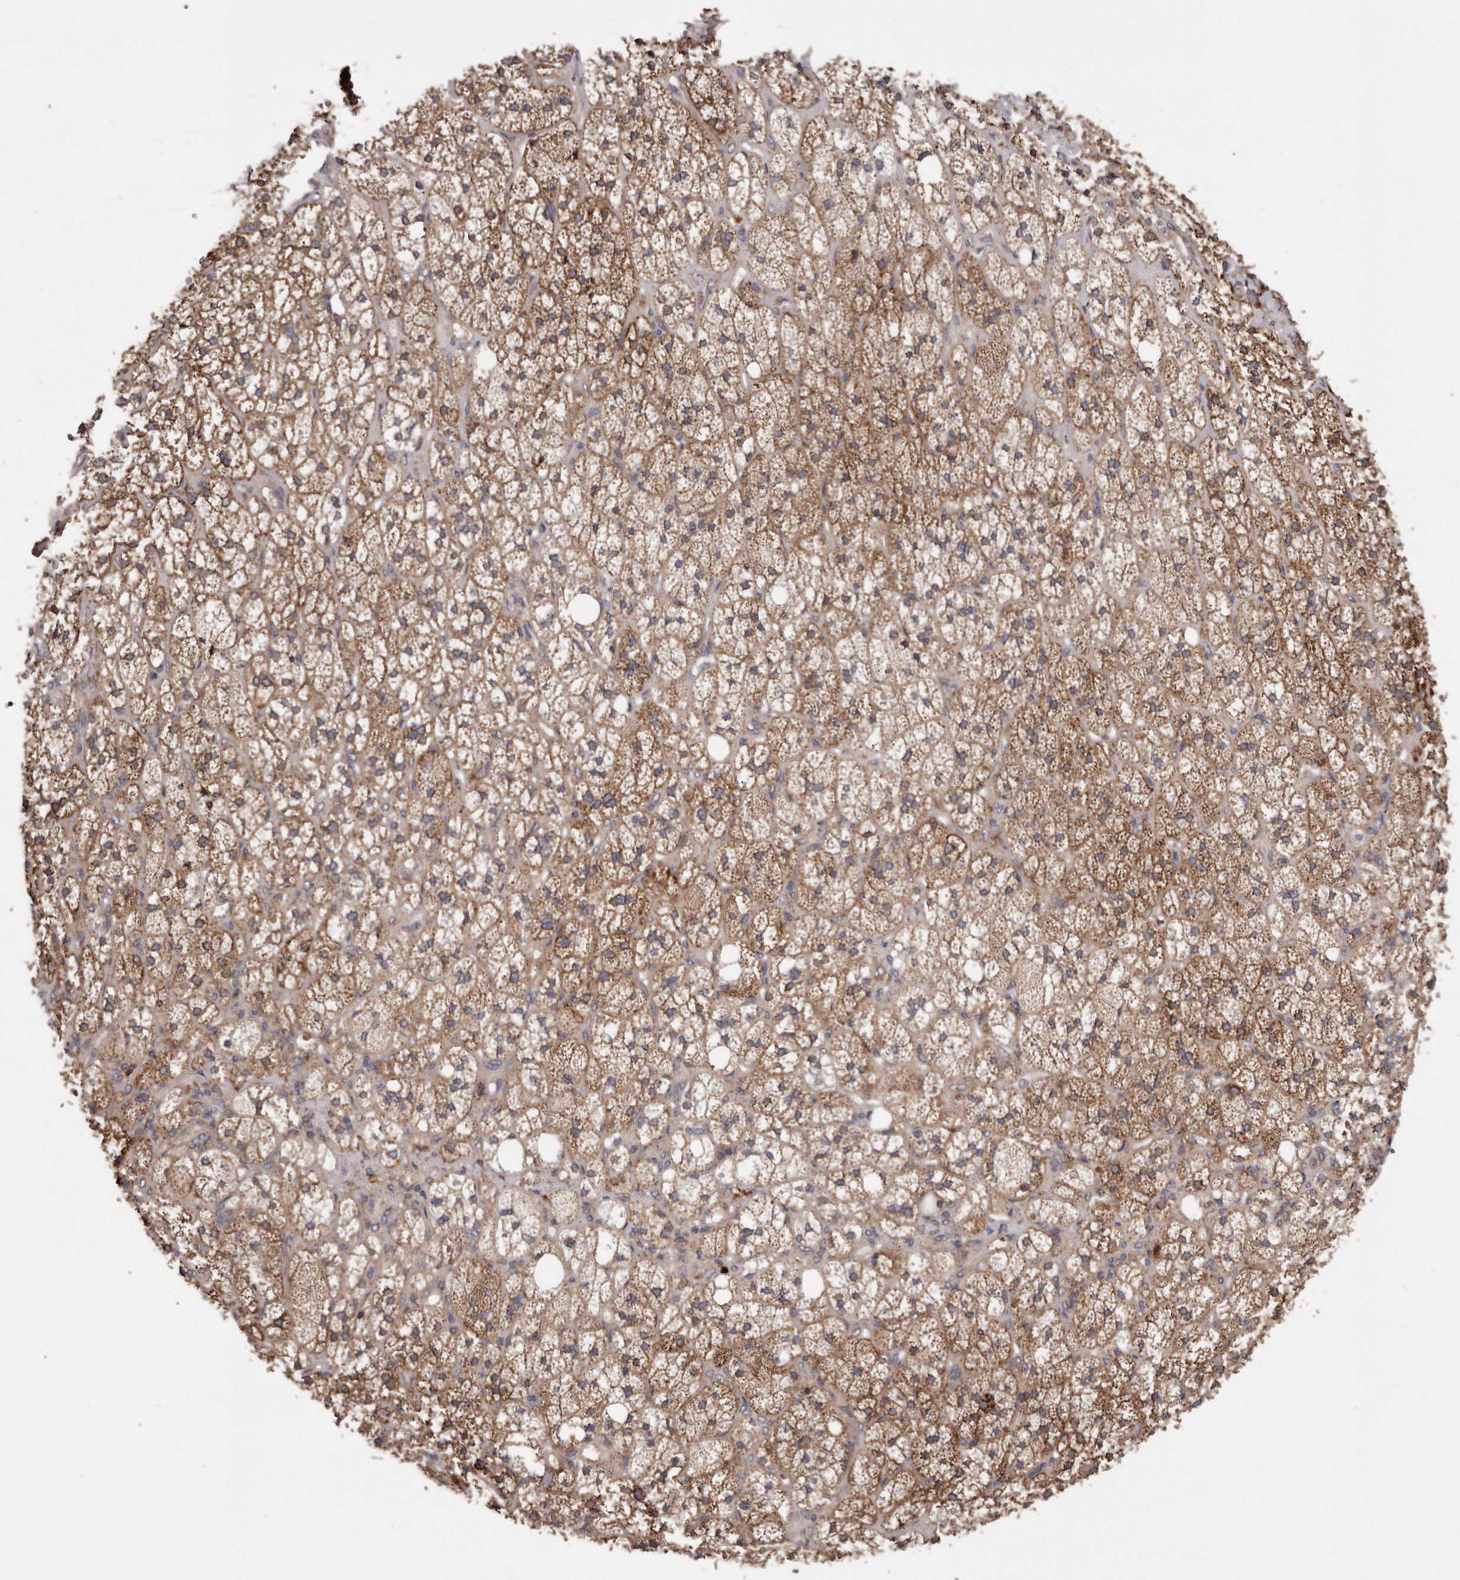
{"staining": {"intensity": "strong", "quantity": "25%-75%", "location": "cytoplasmic/membranous"}, "tissue": "adrenal gland", "cell_type": "Glandular cells", "image_type": "normal", "snomed": [{"axis": "morphology", "description": "Normal tissue, NOS"}, {"axis": "topography", "description": "Adrenal gland"}], "caption": "Immunohistochemical staining of unremarkable human adrenal gland reveals 25%-75% levels of strong cytoplasmic/membranous protein expression in approximately 25%-75% of glandular cells.", "gene": "ARMCX1", "patient": {"sex": "male", "age": 61}}